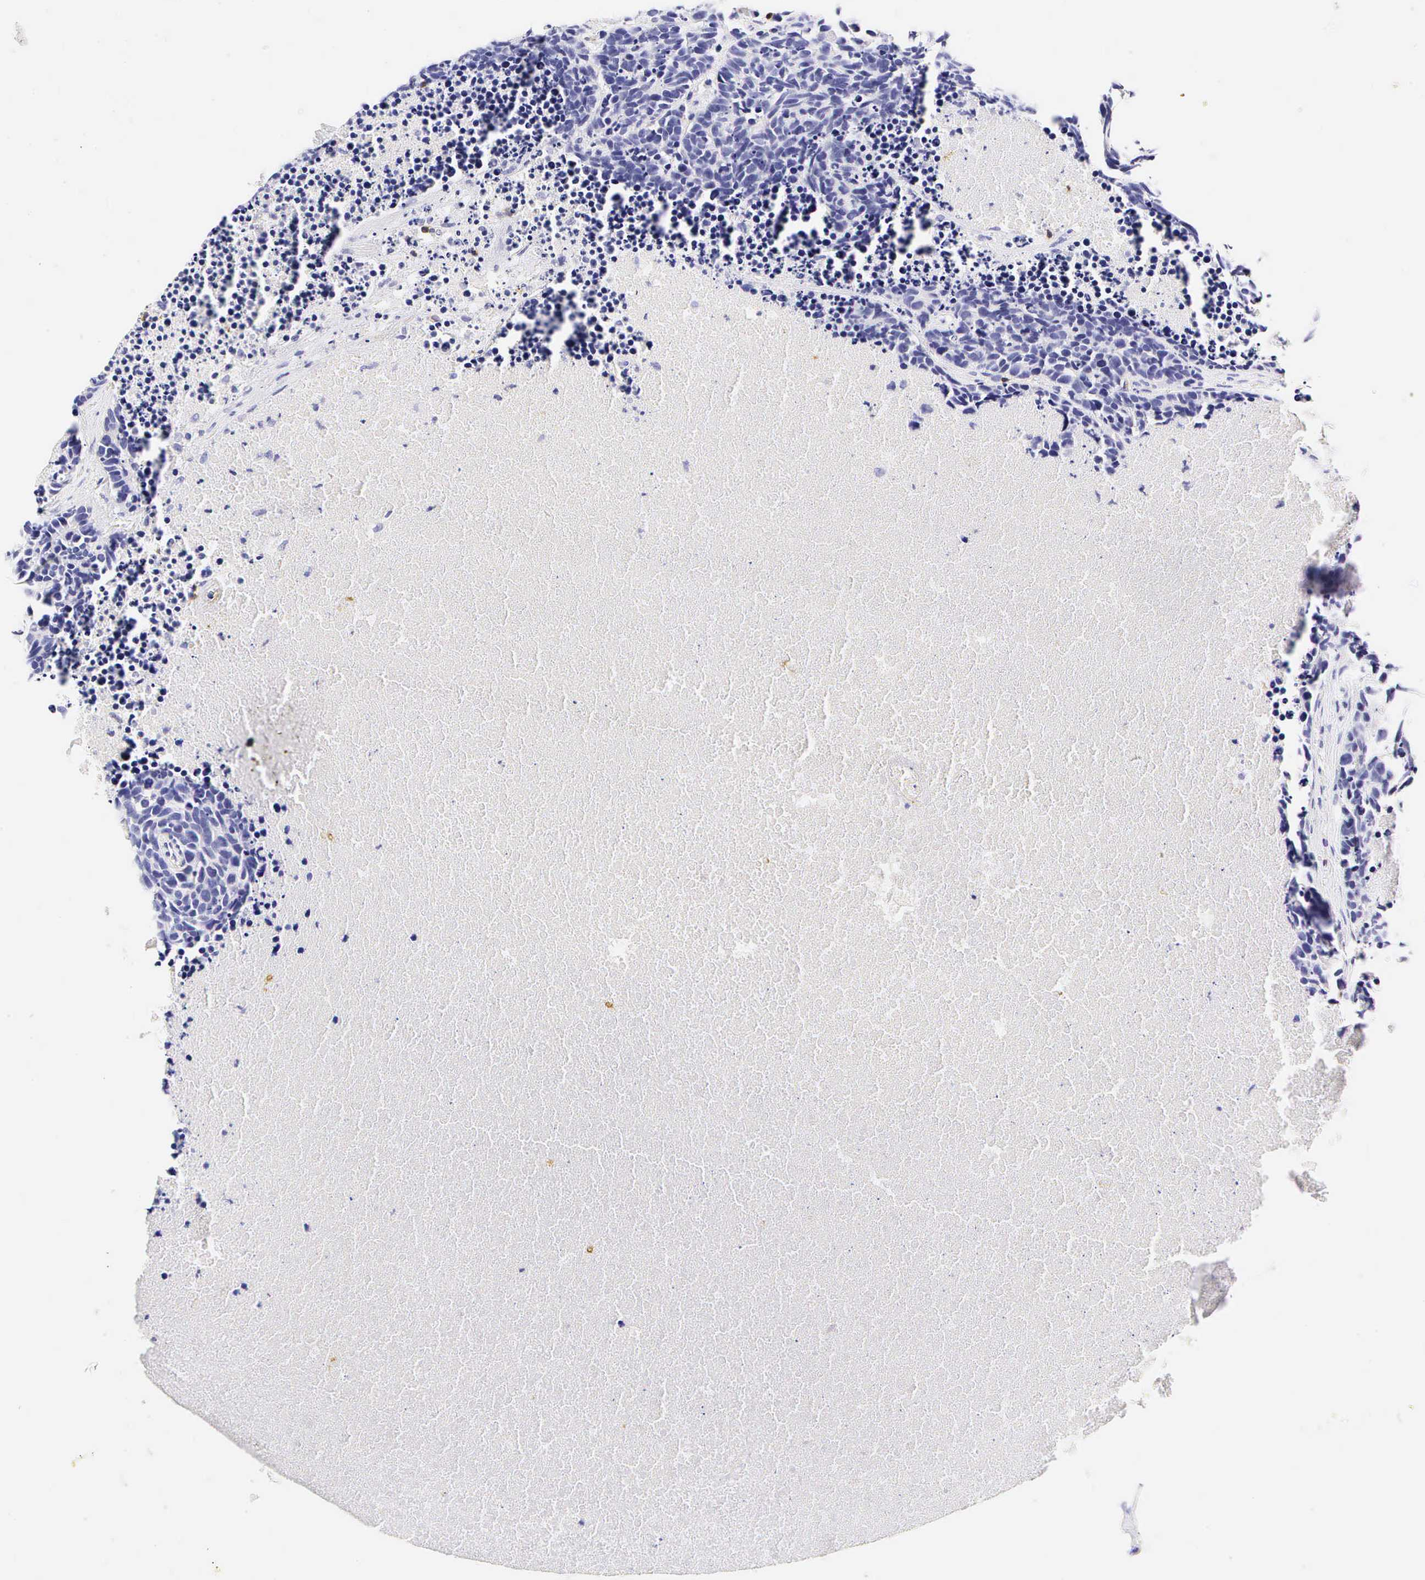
{"staining": {"intensity": "negative", "quantity": "none", "location": "none"}, "tissue": "lung cancer", "cell_type": "Tumor cells", "image_type": "cancer", "snomed": [{"axis": "morphology", "description": "Neoplasm, malignant, NOS"}, {"axis": "topography", "description": "Lung"}], "caption": "IHC histopathology image of neoplastic tissue: human neoplasm (malignant) (lung) stained with DAB (3,3'-diaminobenzidine) exhibits no significant protein expression in tumor cells.", "gene": "CD3E", "patient": {"sex": "female", "age": 75}}